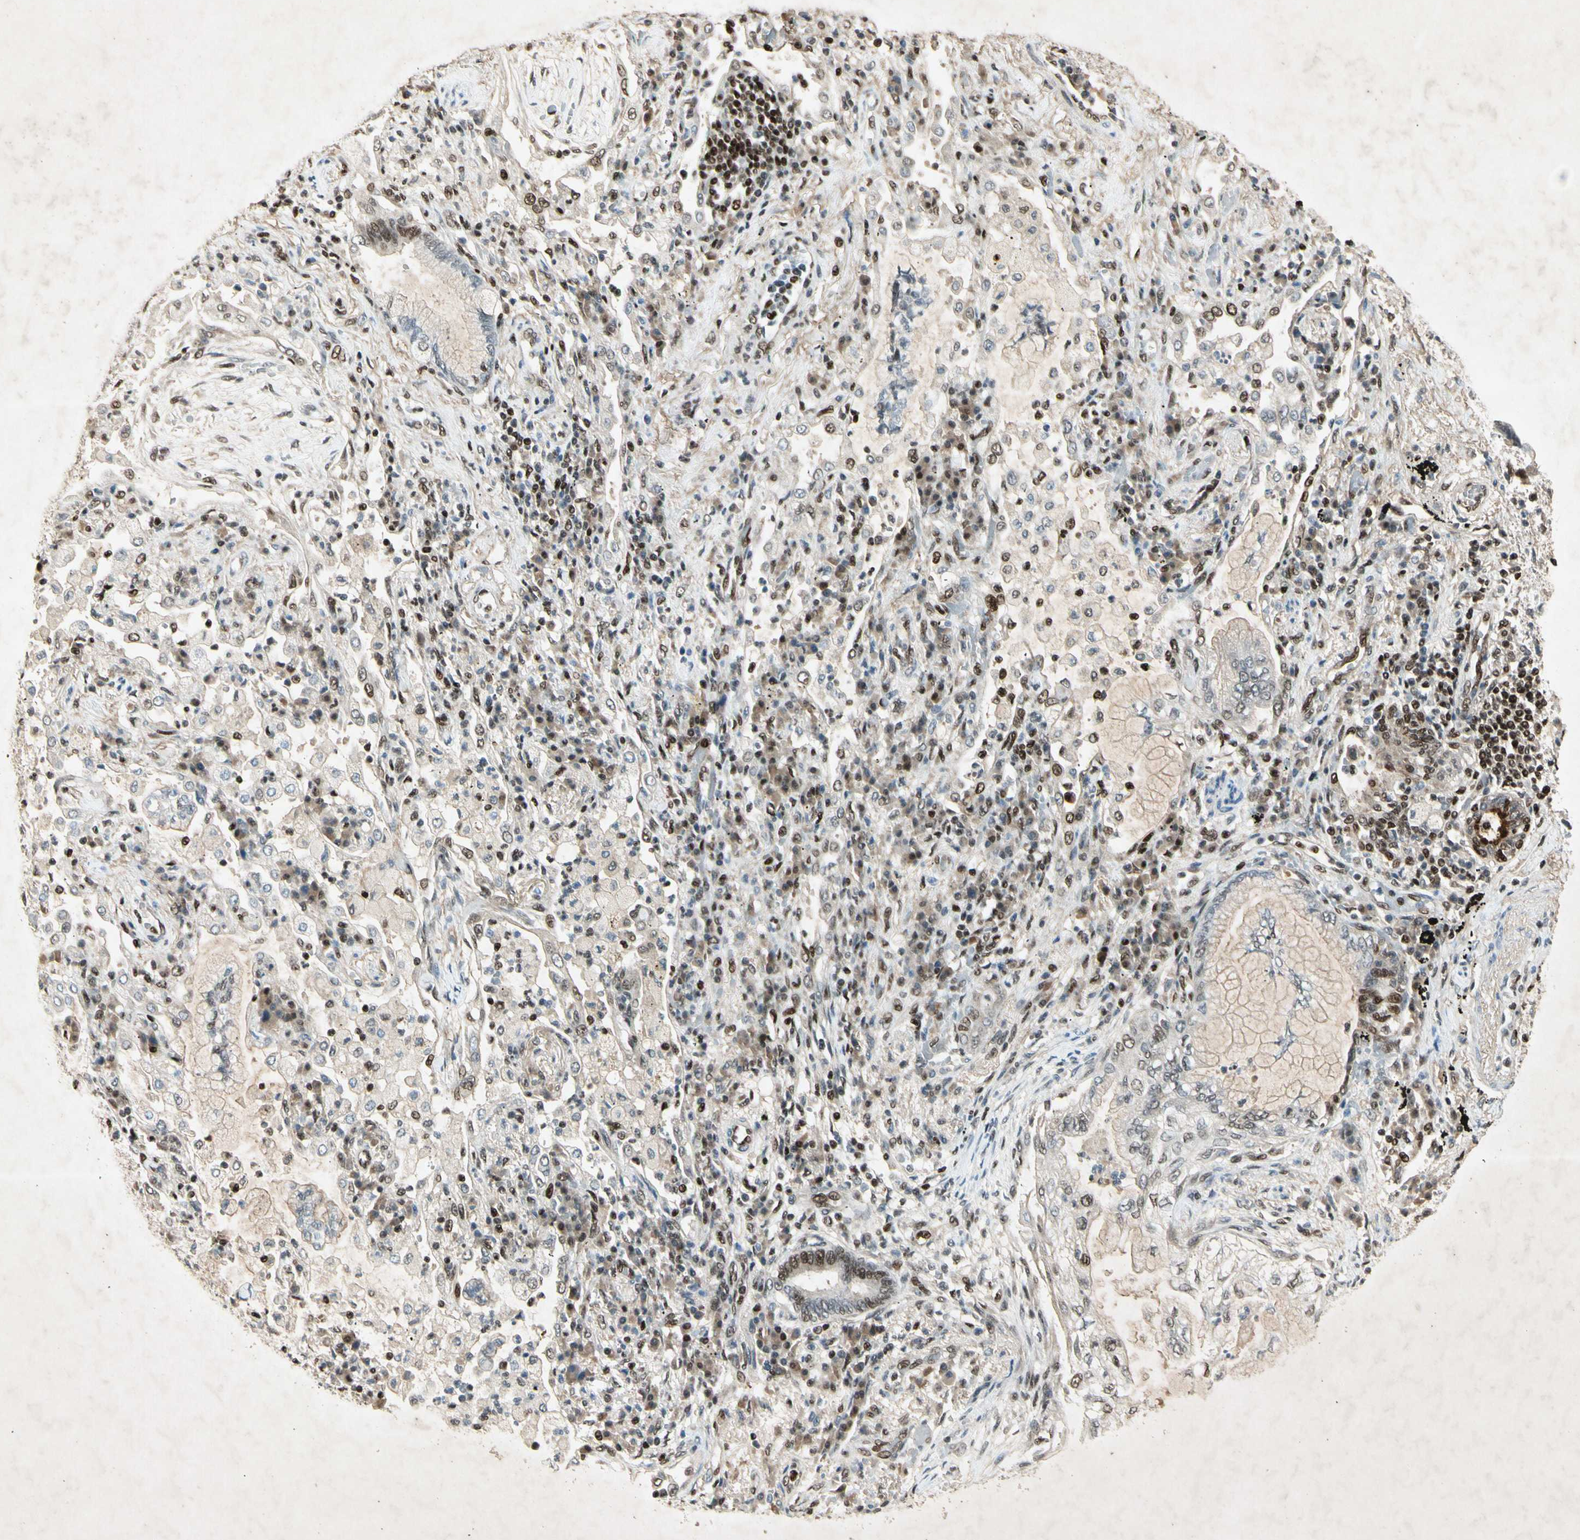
{"staining": {"intensity": "strong", "quantity": "25%-75%", "location": "nuclear"}, "tissue": "lung cancer", "cell_type": "Tumor cells", "image_type": "cancer", "snomed": [{"axis": "morphology", "description": "Normal tissue, NOS"}, {"axis": "morphology", "description": "Adenocarcinoma, NOS"}, {"axis": "topography", "description": "Bronchus"}, {"axis": "topography", "description": "Lung"}], "caption": "Brown immunohistochemical staining in human lung cancer shows strong nuclear expression in about 25%-75% of tumor cells.", "gene": "RNF43", "patient": {"sex": "female", "age": 70}}